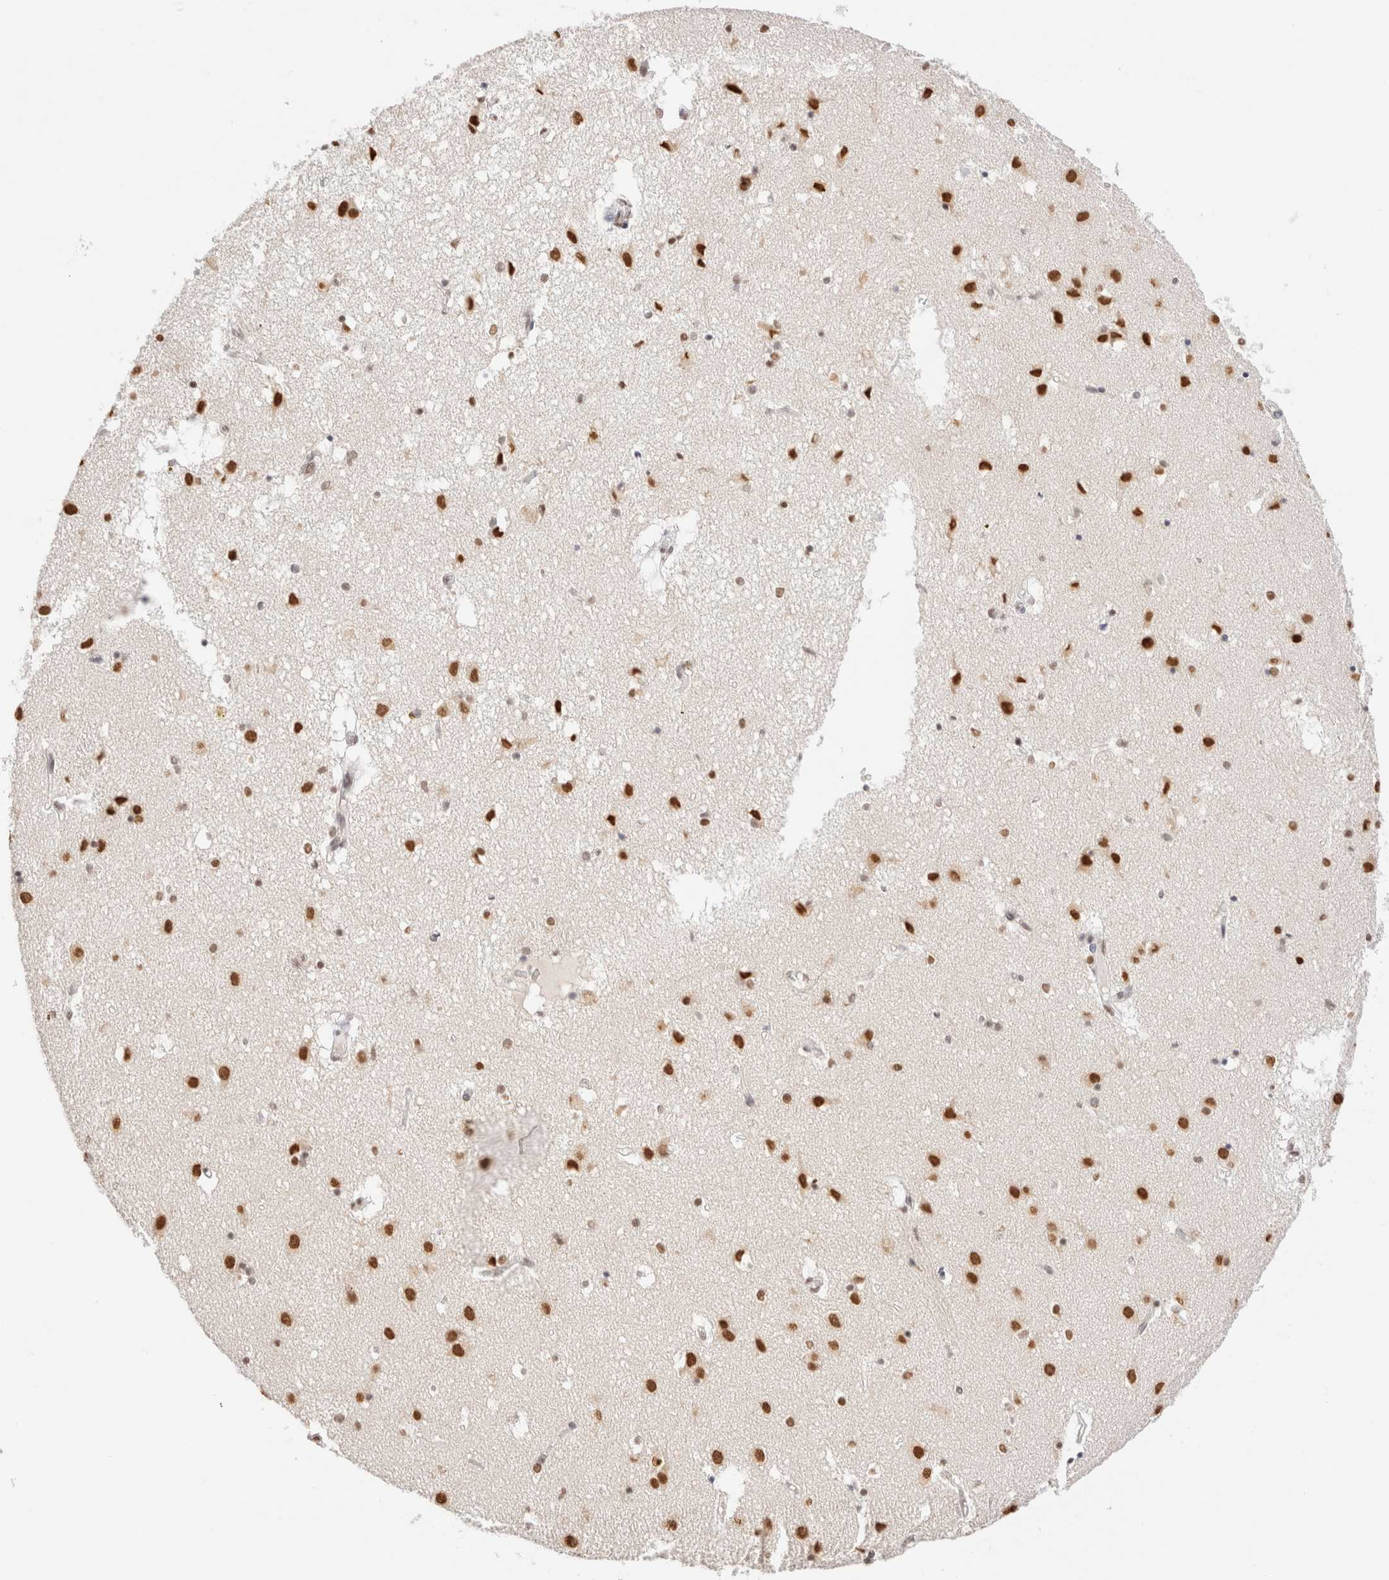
{"staining": {"intensity": "moderate", "quantity": "25%-75%", "location": "nuclear"}, "tissue": "caudate", "cell_type": "Glial cells", "image_type": "normal", "snomed": [{"axis": "morphology", "description": "Normal tissue, NOS"}, {"axis": "topography", "description": "Lateral ventricle wall"}], "caption": "A high-resolution micrograph shows immunohistochemistry (IHC) staining of normal caudate, which reveals moderate nuclear positivity in about 25%-75% of glial cells.", "gene": "SUPT3H", "patient": {"sex": "male", "age": 70}}